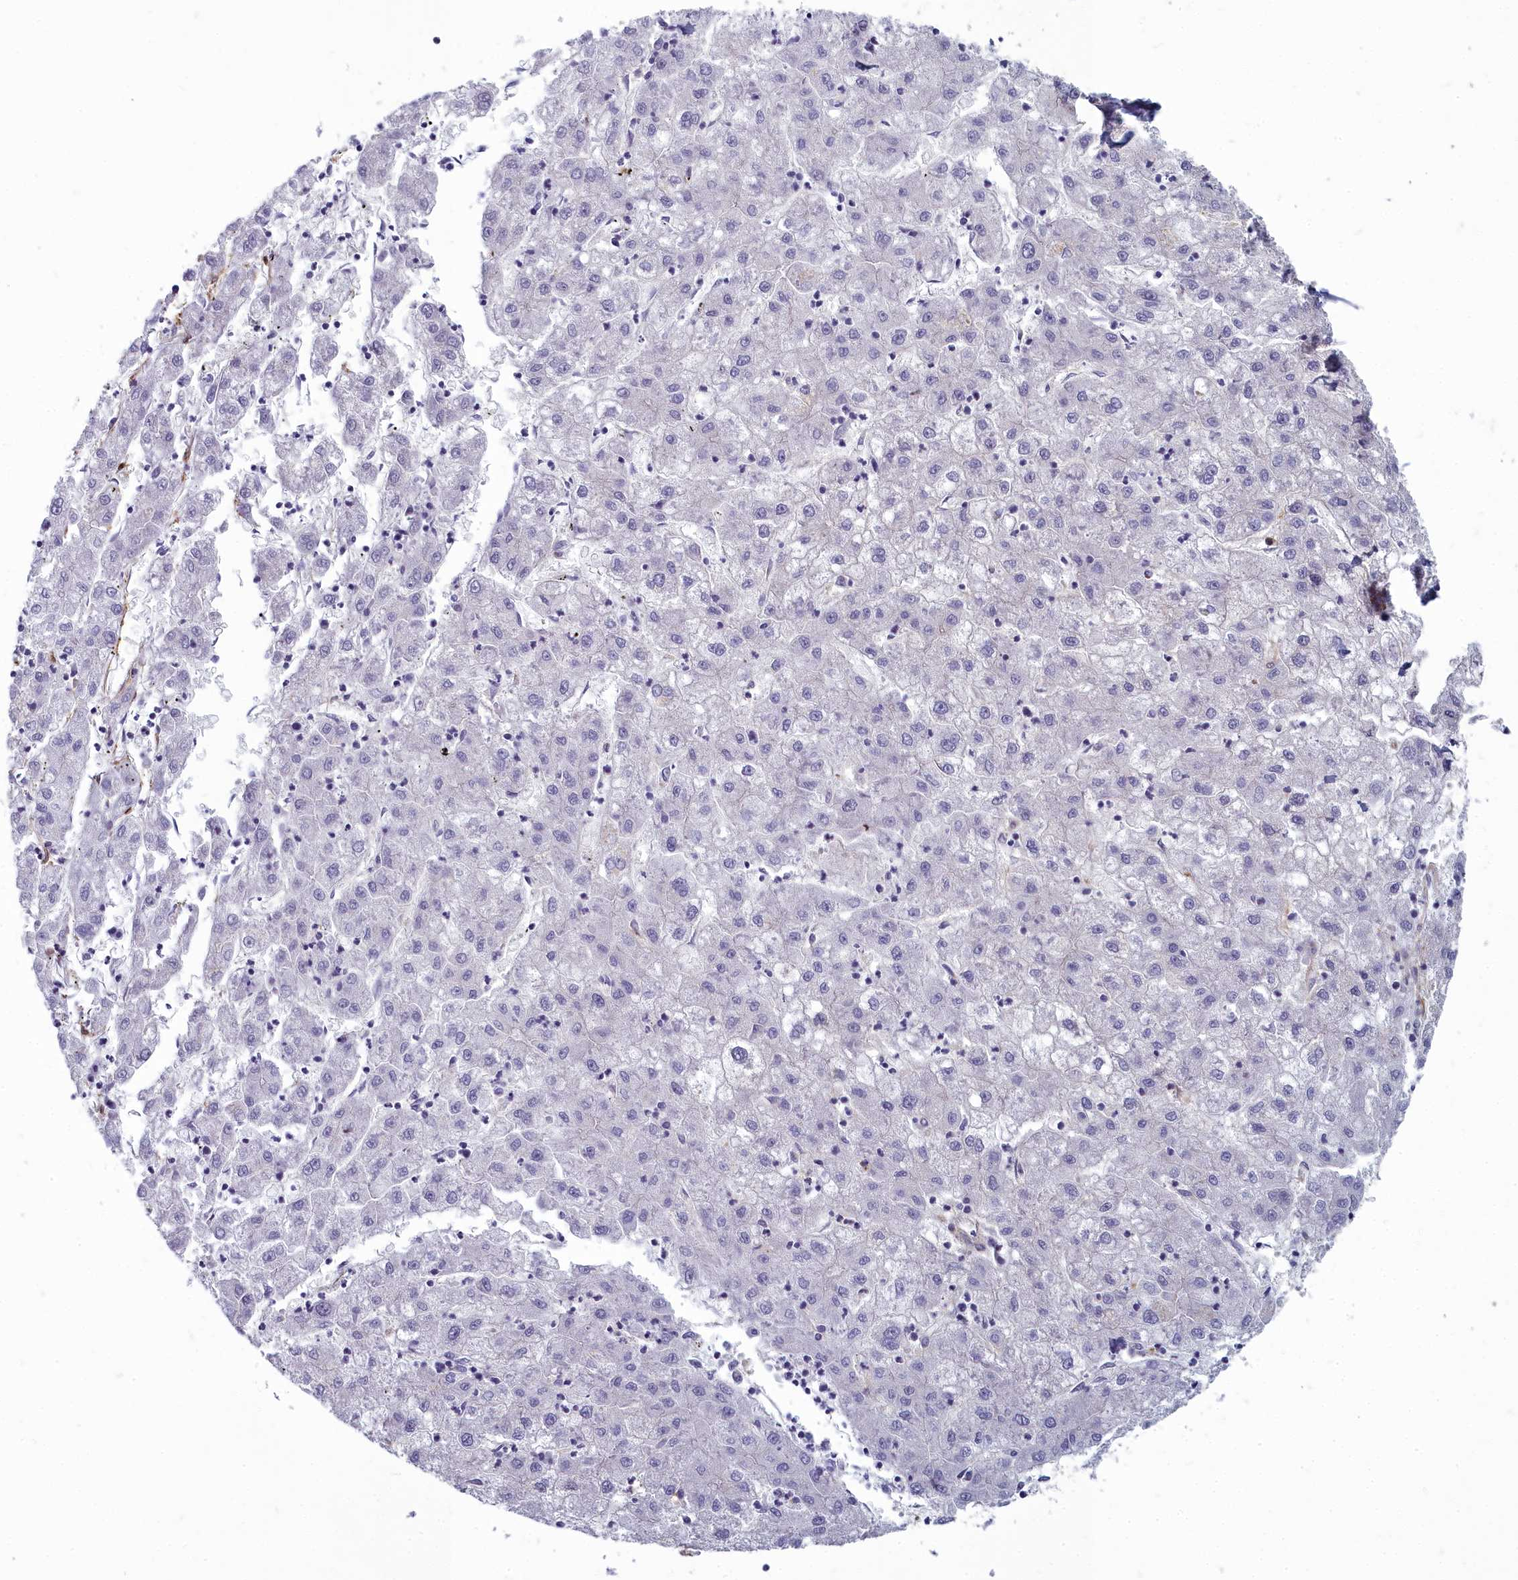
{"staining": {"intensity": "negative", "quantity": "none", "location": "none"}, "tissue": "liver cancer", "cell_type": "Tumor cells", "image_type": "cancer", "snomed": [{"axis": "morphology", "description": "Carcinoma, Hepatocellular, NOS"}, {"axis": "topography", "description": "Liver"}], "caption": "There is no significant positivity in tumor cells of liver hepatocellular carcinoma.", "gene": "ZNF626", "patient": {"sex": "male", "age": 72}}